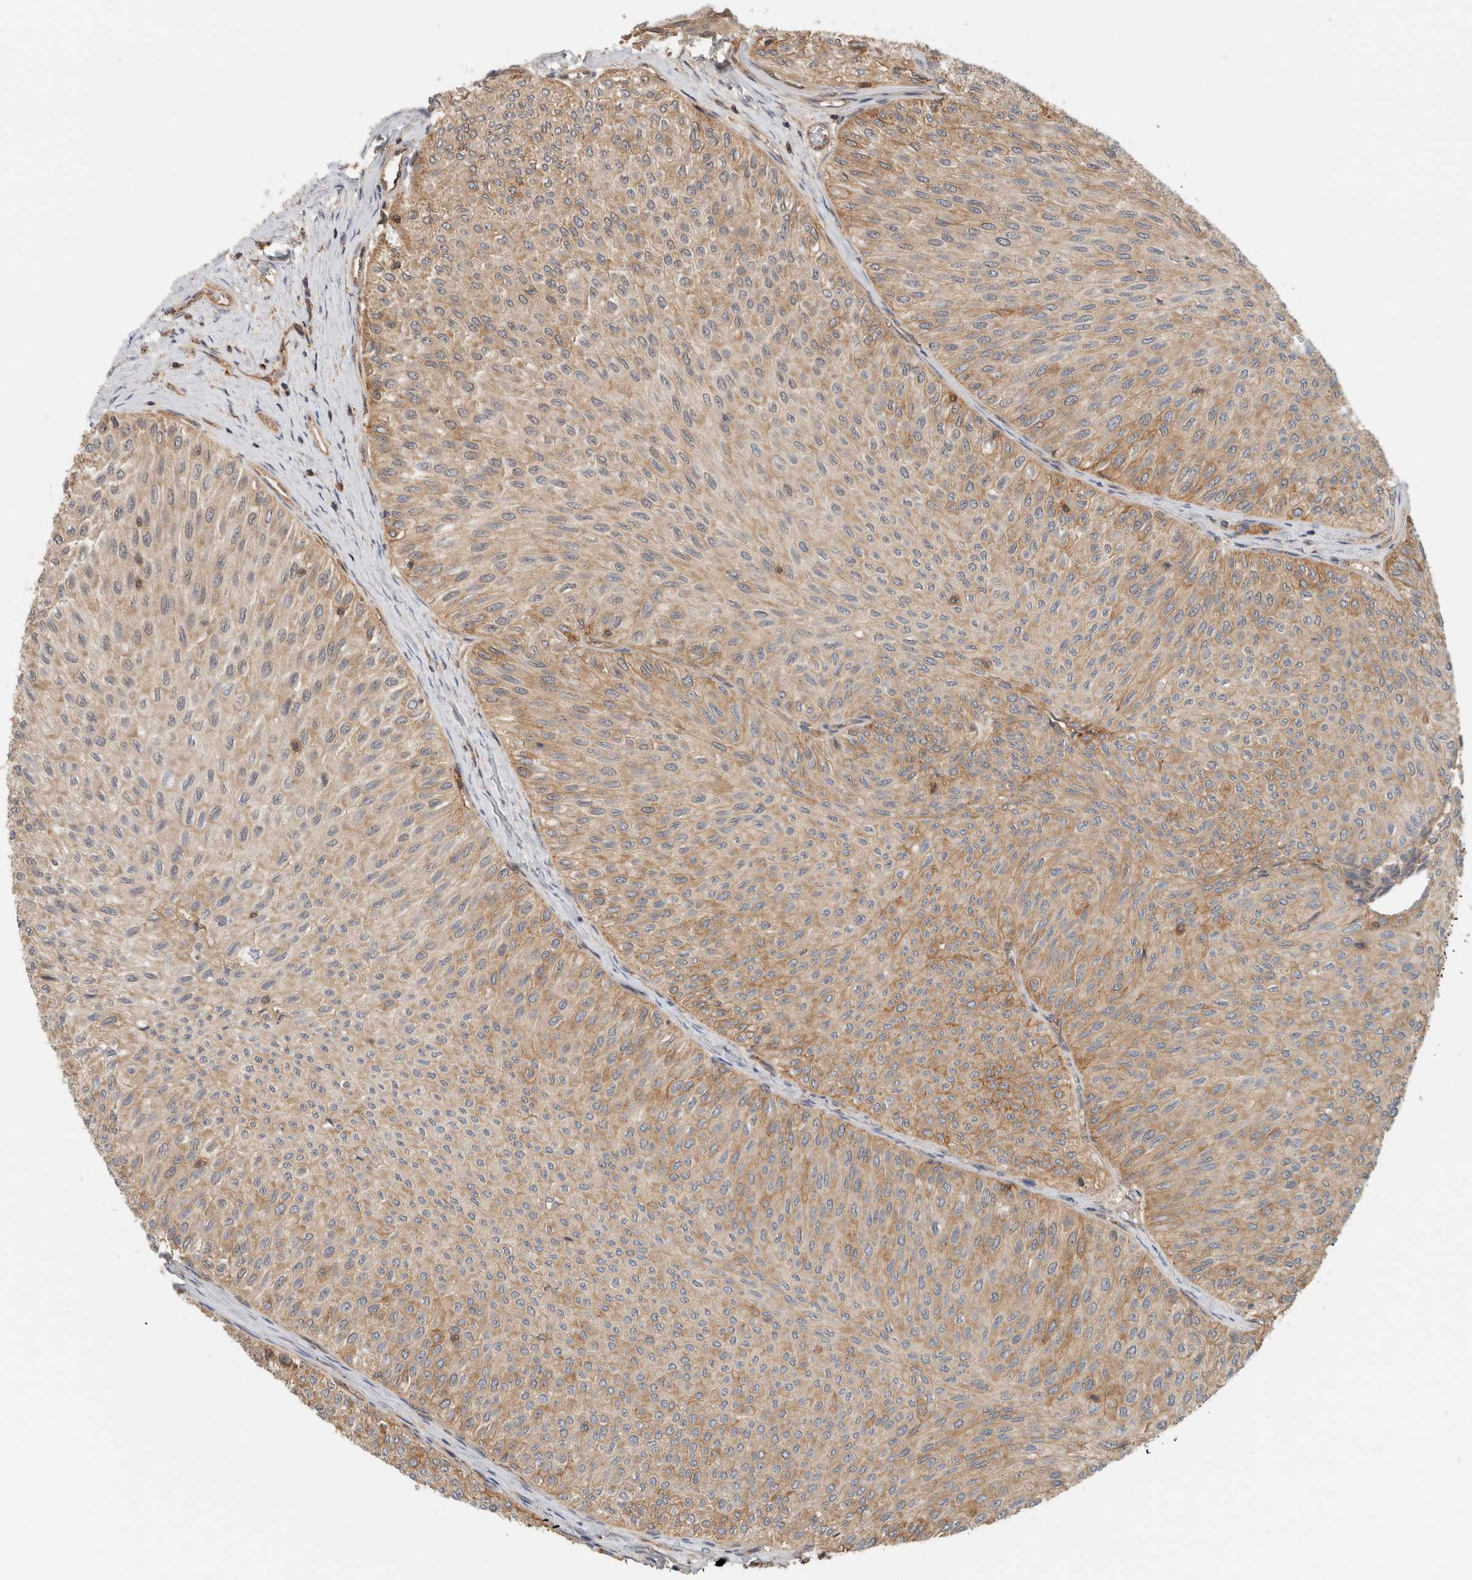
{"staining": {"intensity": "moderate", "quantity": "<25%", "location": "cytoplasmic/membranous"}, "tissue": "urothelial cancer", "cell_type": "Tumor cells", "image_type": "cancer", "snomed": [{"axis": "morphology", "description": "Urothelial carcinoma, Low grade"}, {"axis": "topography", "description": "Urinary bladder"}], "caption": "Immunohistochemistry (DAB) staining of human low-grade urothelial carcinoma exhibits moderate cytoplasmic/membranous protein expression in approximately <25% of tumor cells.", "gene": "PFDN4", "patient": {"sex": "male", "age": 78}}